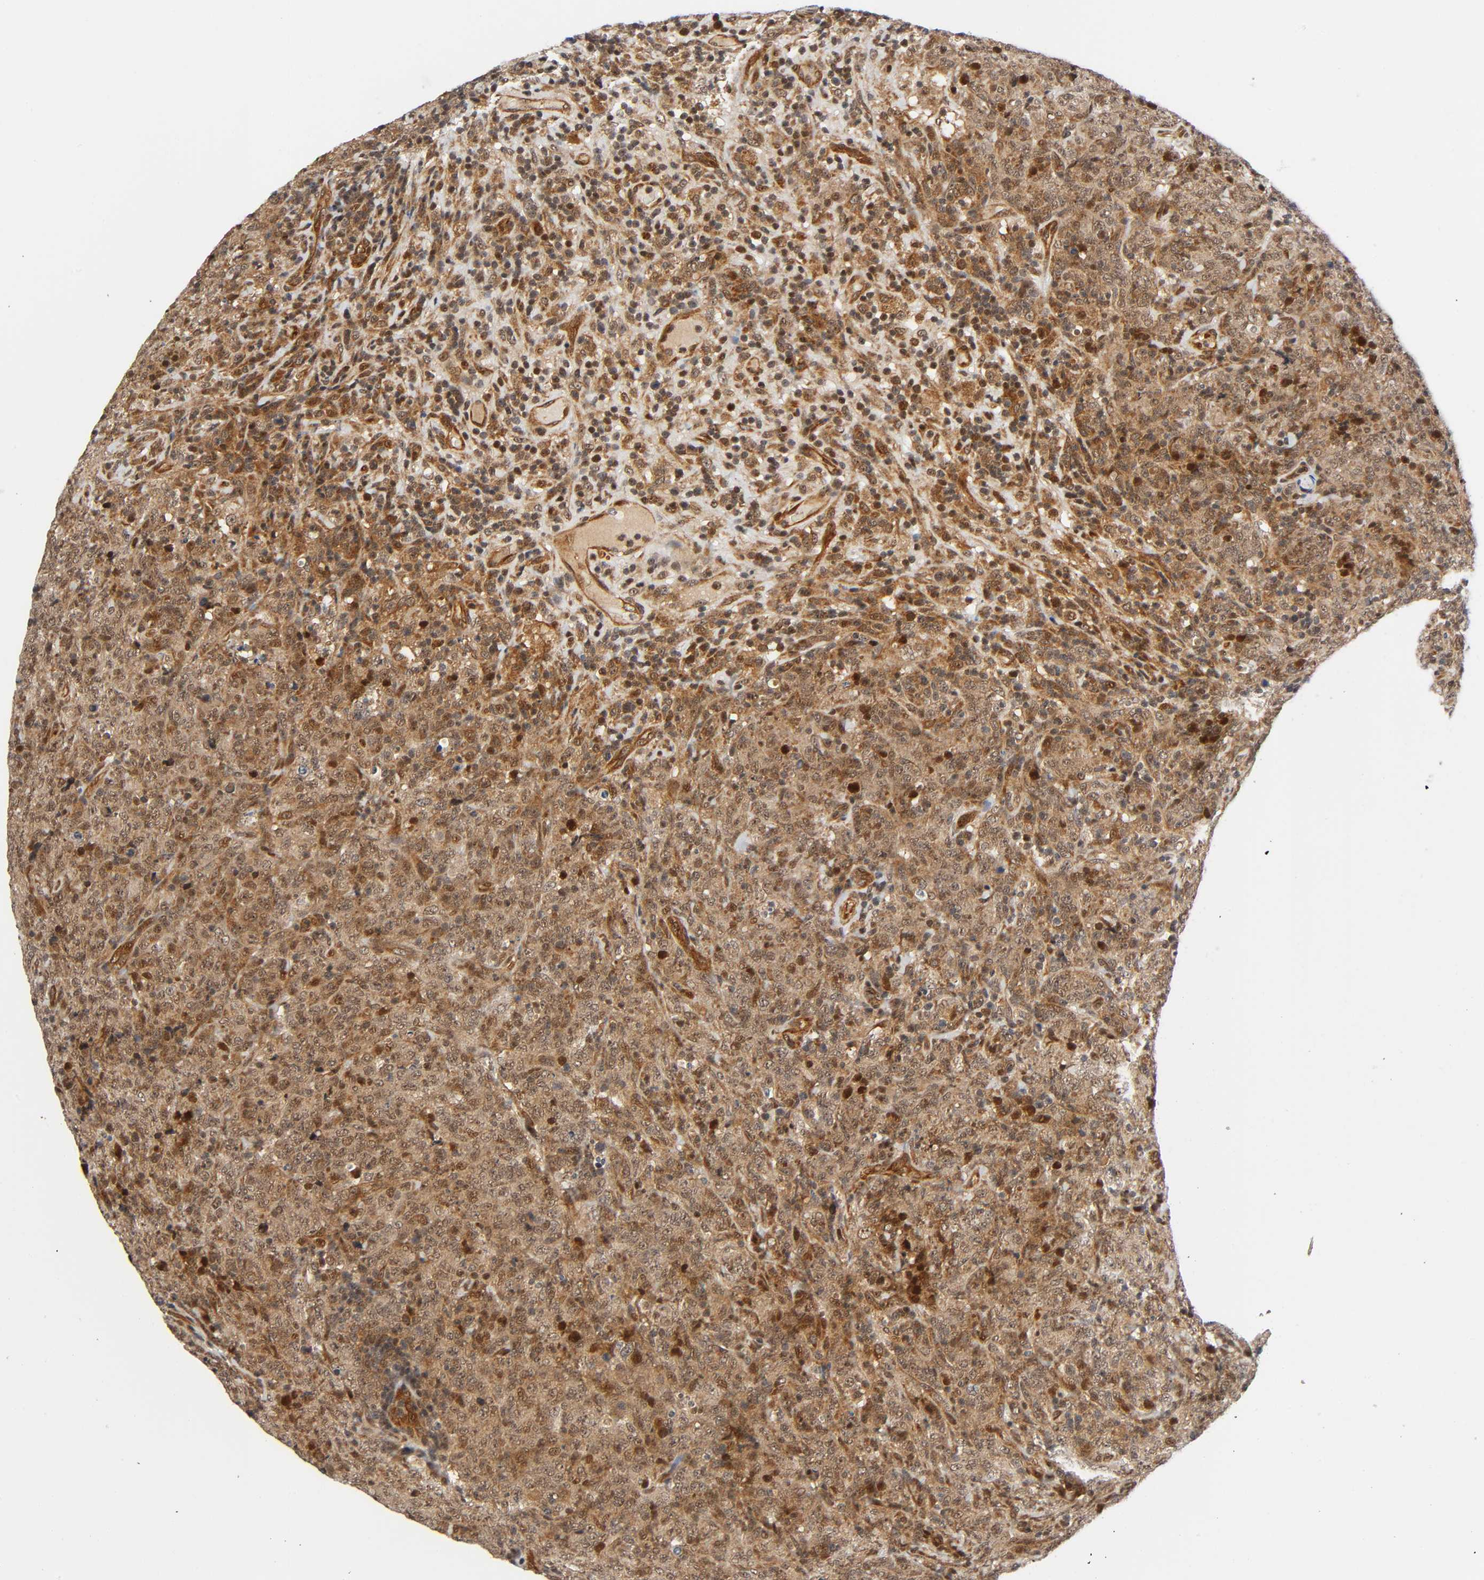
{"staining": {"intensity": "moderate", "quantity": ">75%", "location": "cytoplasmic/membranous,nuclear"}, "tissue": "lymphoma", "cell_type": "Tumor cells", "image_type": "cancer", "snomed": [{"axis": "morphology", "description": "Malignant lymphoma, non-Hodgkin's type, High grade"}, {"axis": "topography", "description": "Tonsil"}], "caption": "Human lymphoma stained with a brown dye exhibits moderate cytoplasmic/membranous and nuclear positive positivity in approximately >75% of tumor cells.", "gene": "IQCJ-SCHIP1", "patient": {"sex": "female", "age": 36}}